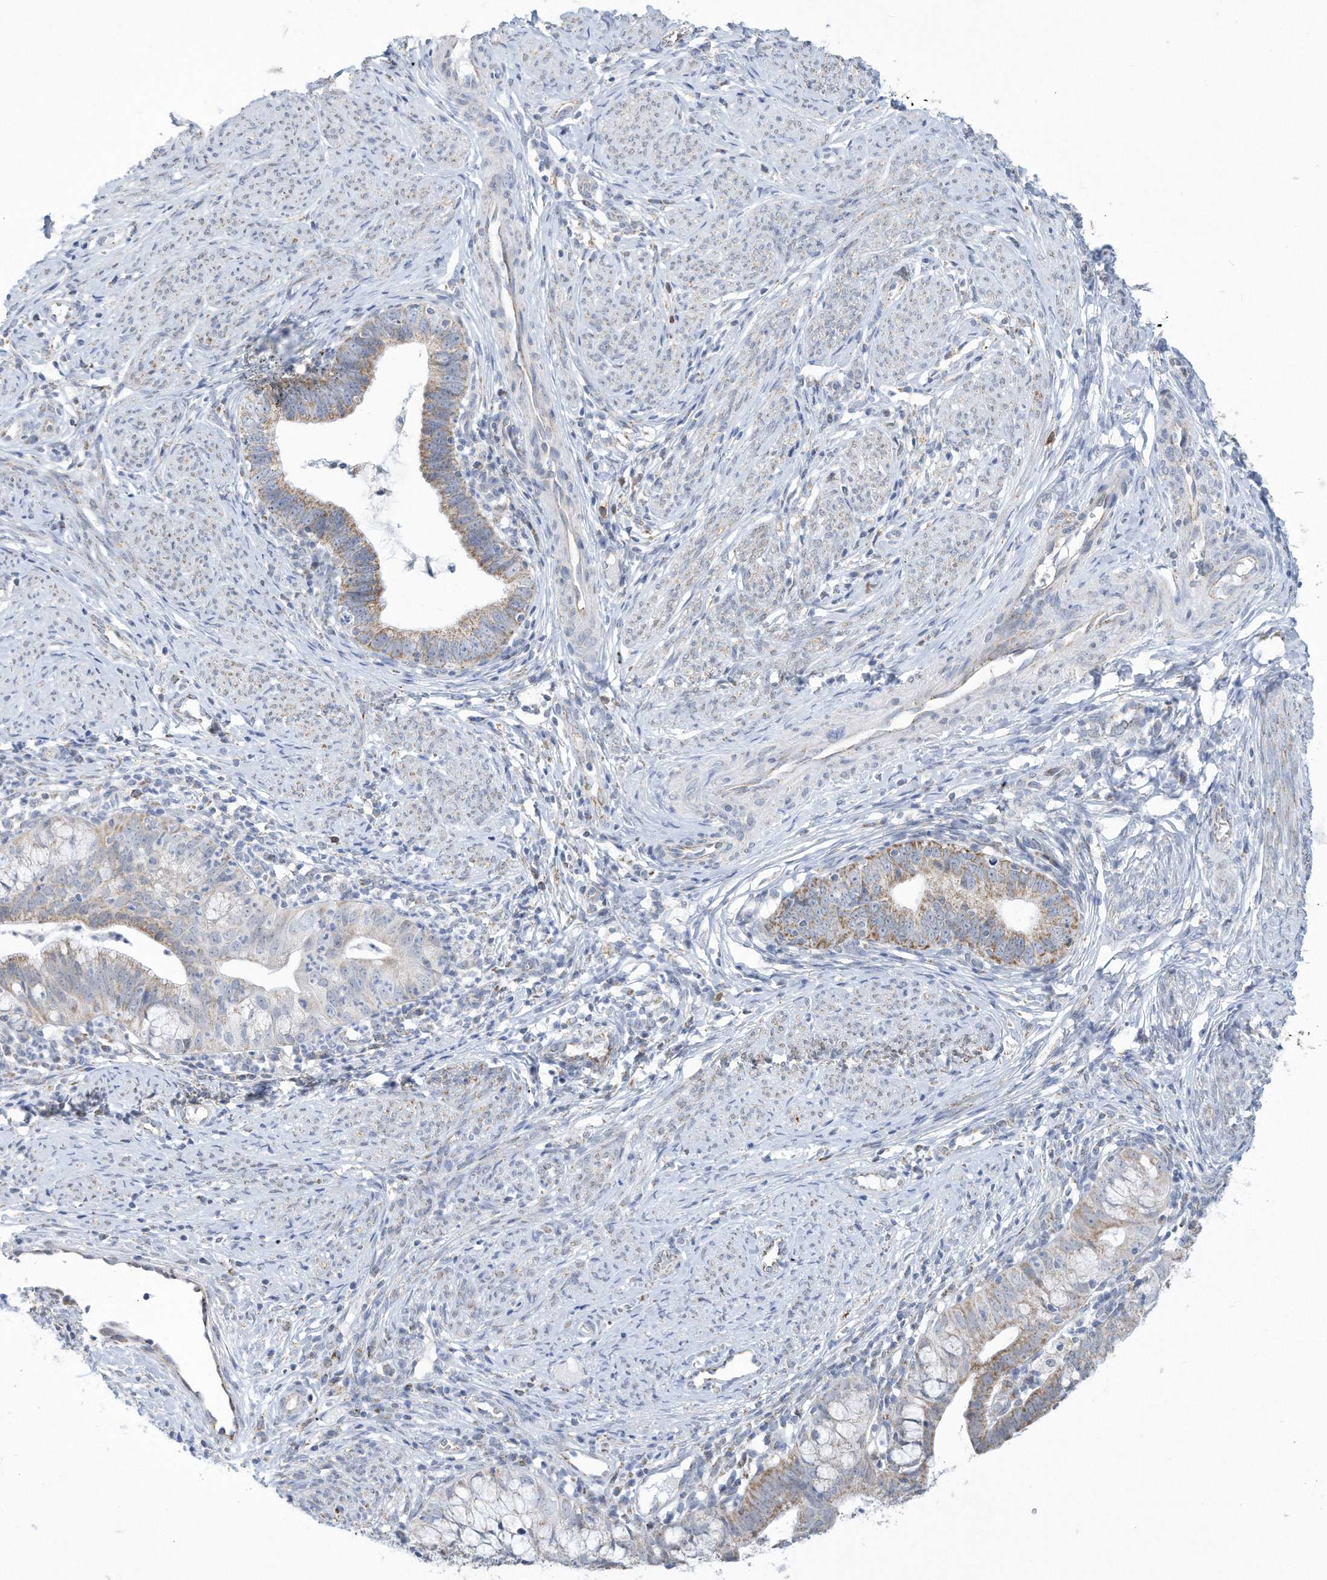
{"staining": {"intensity": "moderate", "quantity": ">75%", "location": "cytoplasmic/membranous"}, "tissue": "cervical cancer", "cell_type": "Tumor cells", "image_type": "cancer", "snomed": [{"axis": "morphology", "description": "Adenocarcinoma, NOS"}, {"axis": "topography", "description": "Cervix"}], "caption": "Tumor cells display medium levels of moderate cytoplasmic/membranous expression in approximately >75% of cells in cervical cancer.", "gene": "ALDH6A1", "patient": {"sex": "female", "age": 36}}